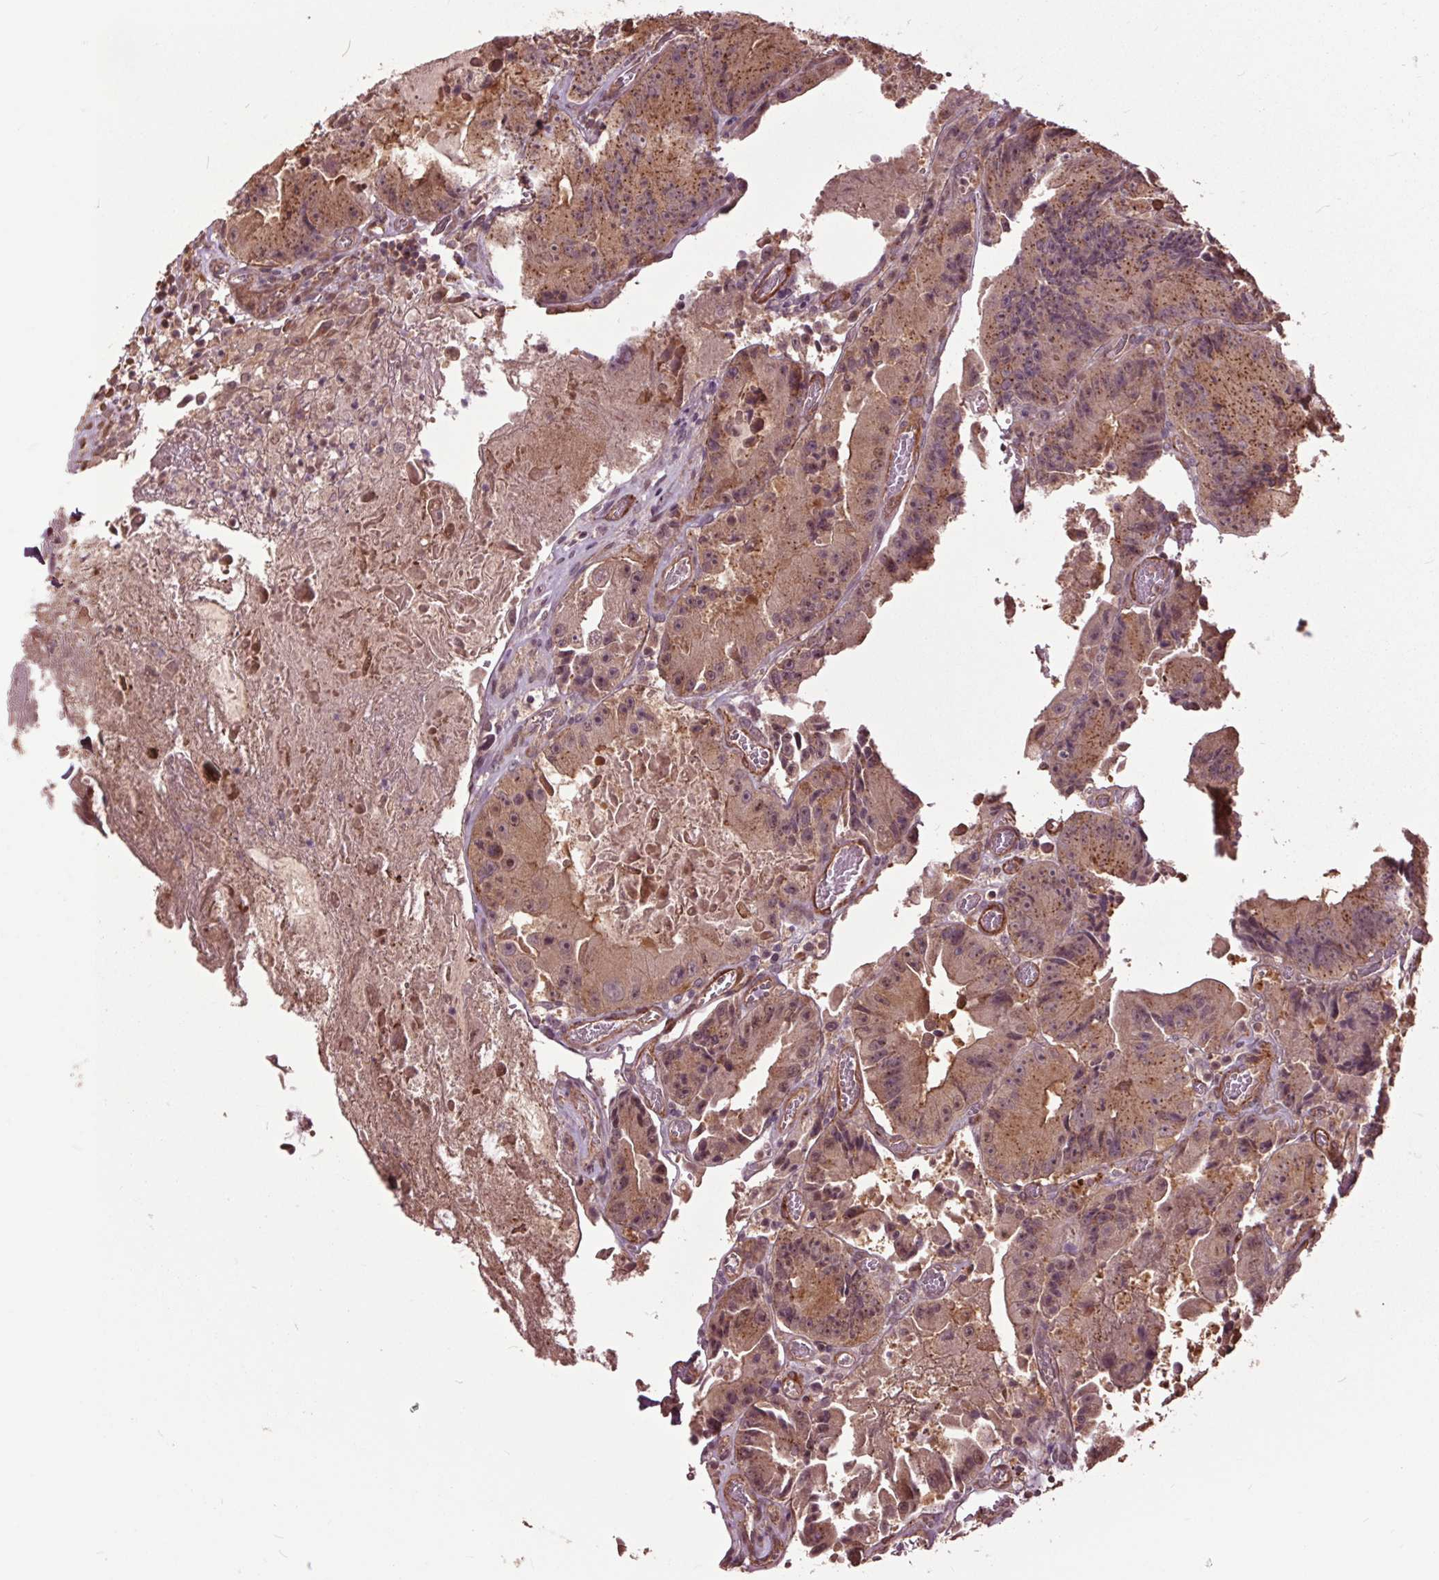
{"staining": {"intensity": "moderate", "quantity": ">75%", "location": "cytoplasmic/membranous"}, "tissue": "colorectal cancer", "cell_type": "Tumor cells", "image_type": "cancer", "snomed": [{"axis": "morphology", "description": "Adenocarcinoma, NOS"}, {"axis": "topography", "description": "Colon"}], "caption": "High-power microscopy captured an immunohistochemistry photomicrograph of colorectal adenocarcinoma, revealing moderate cytoplasmic/membranous staining in approximately >75% of tumor cells.", "gene": "CEP95", "patient": {"sex": "female", "age": 86}}